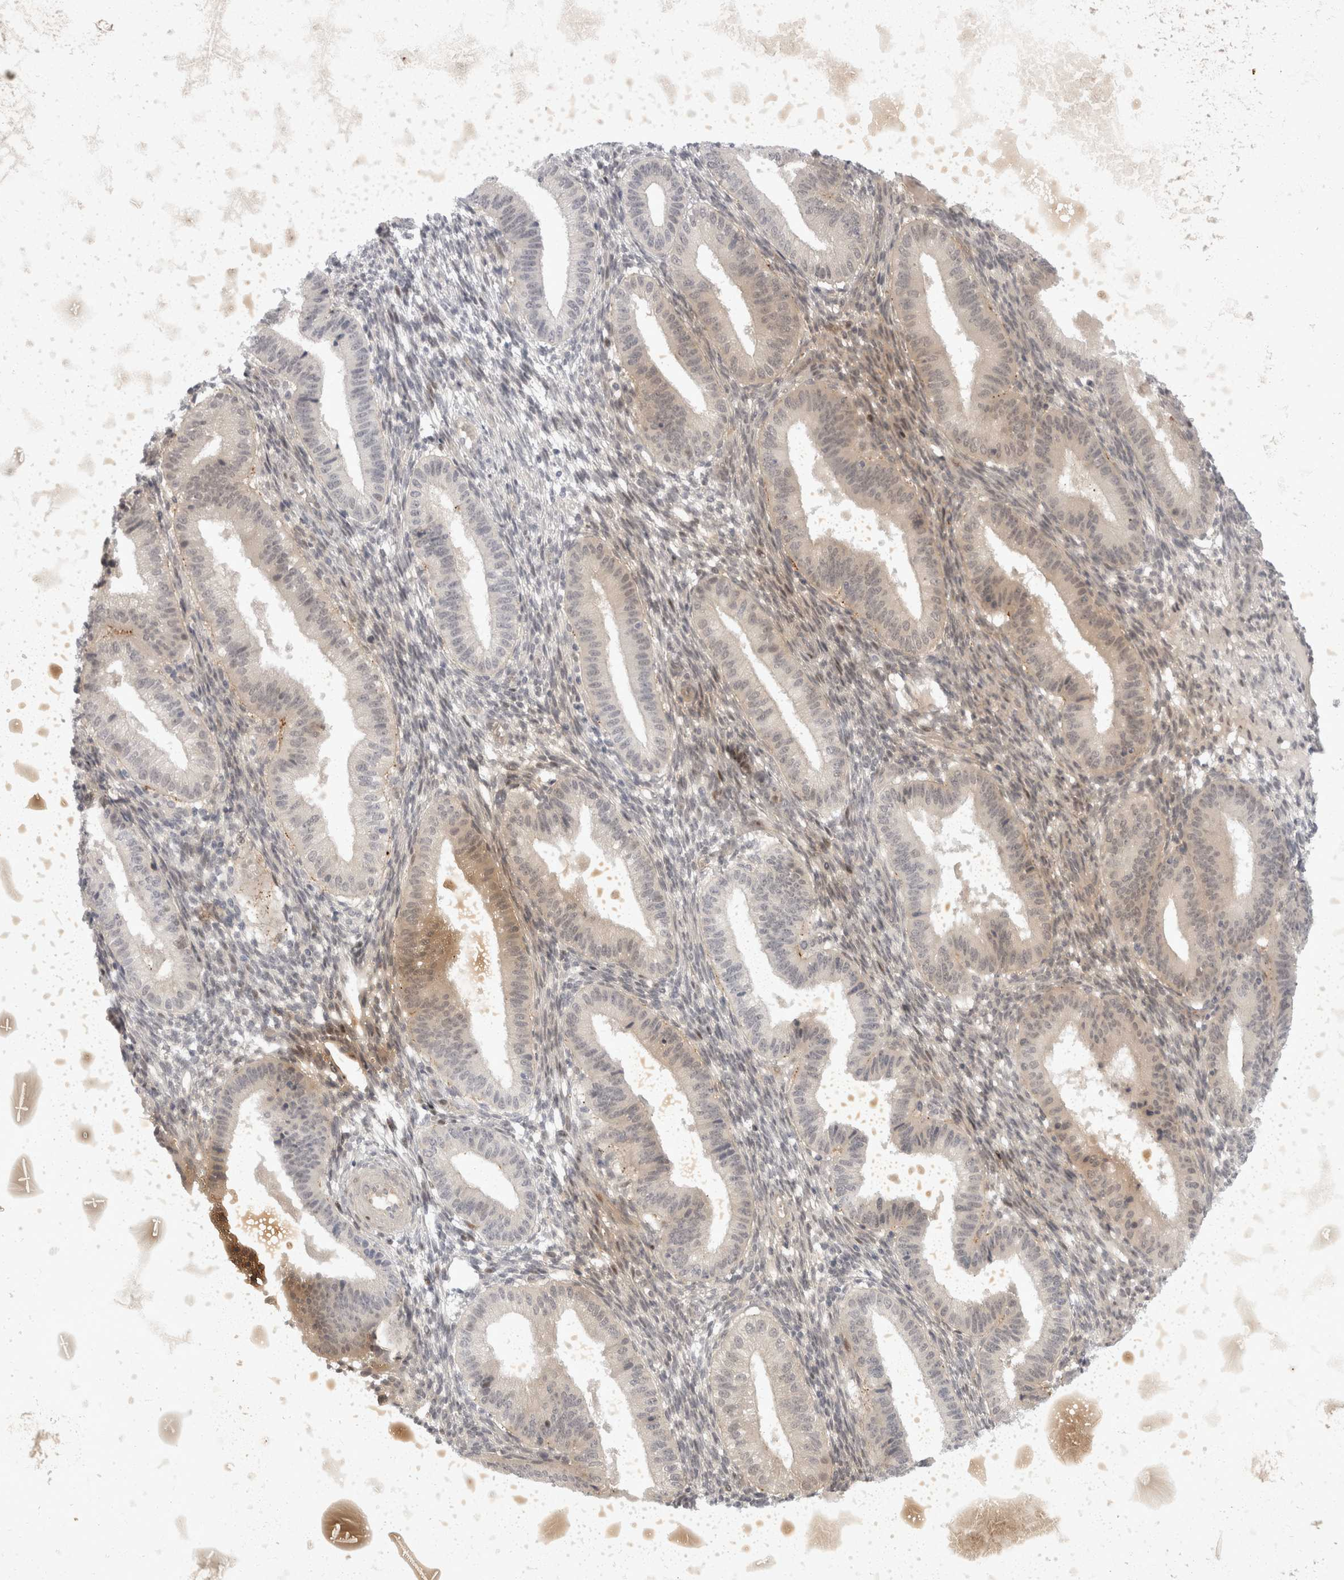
{"staining": {"intensity": "negative", "quantity": "none", "location": "none"}, "tissue": "endometrium", "cell_type": "Cells in endometrial stroma", "image_type": "normal", "snomed": [{"axis": "morphology", "description": "Normal tissue, NOS"}, {"axis": "topography", "description": "Endometrium"}], "caption": "Protein analysis of unremarkable endometrium displays no significant expression in cells in endometrial stroma. (DAB immunohistochemistry with hematoxylin counter stain).", "gene": "TOM1L2", "patient": {"sex": "female", "age": 39}}